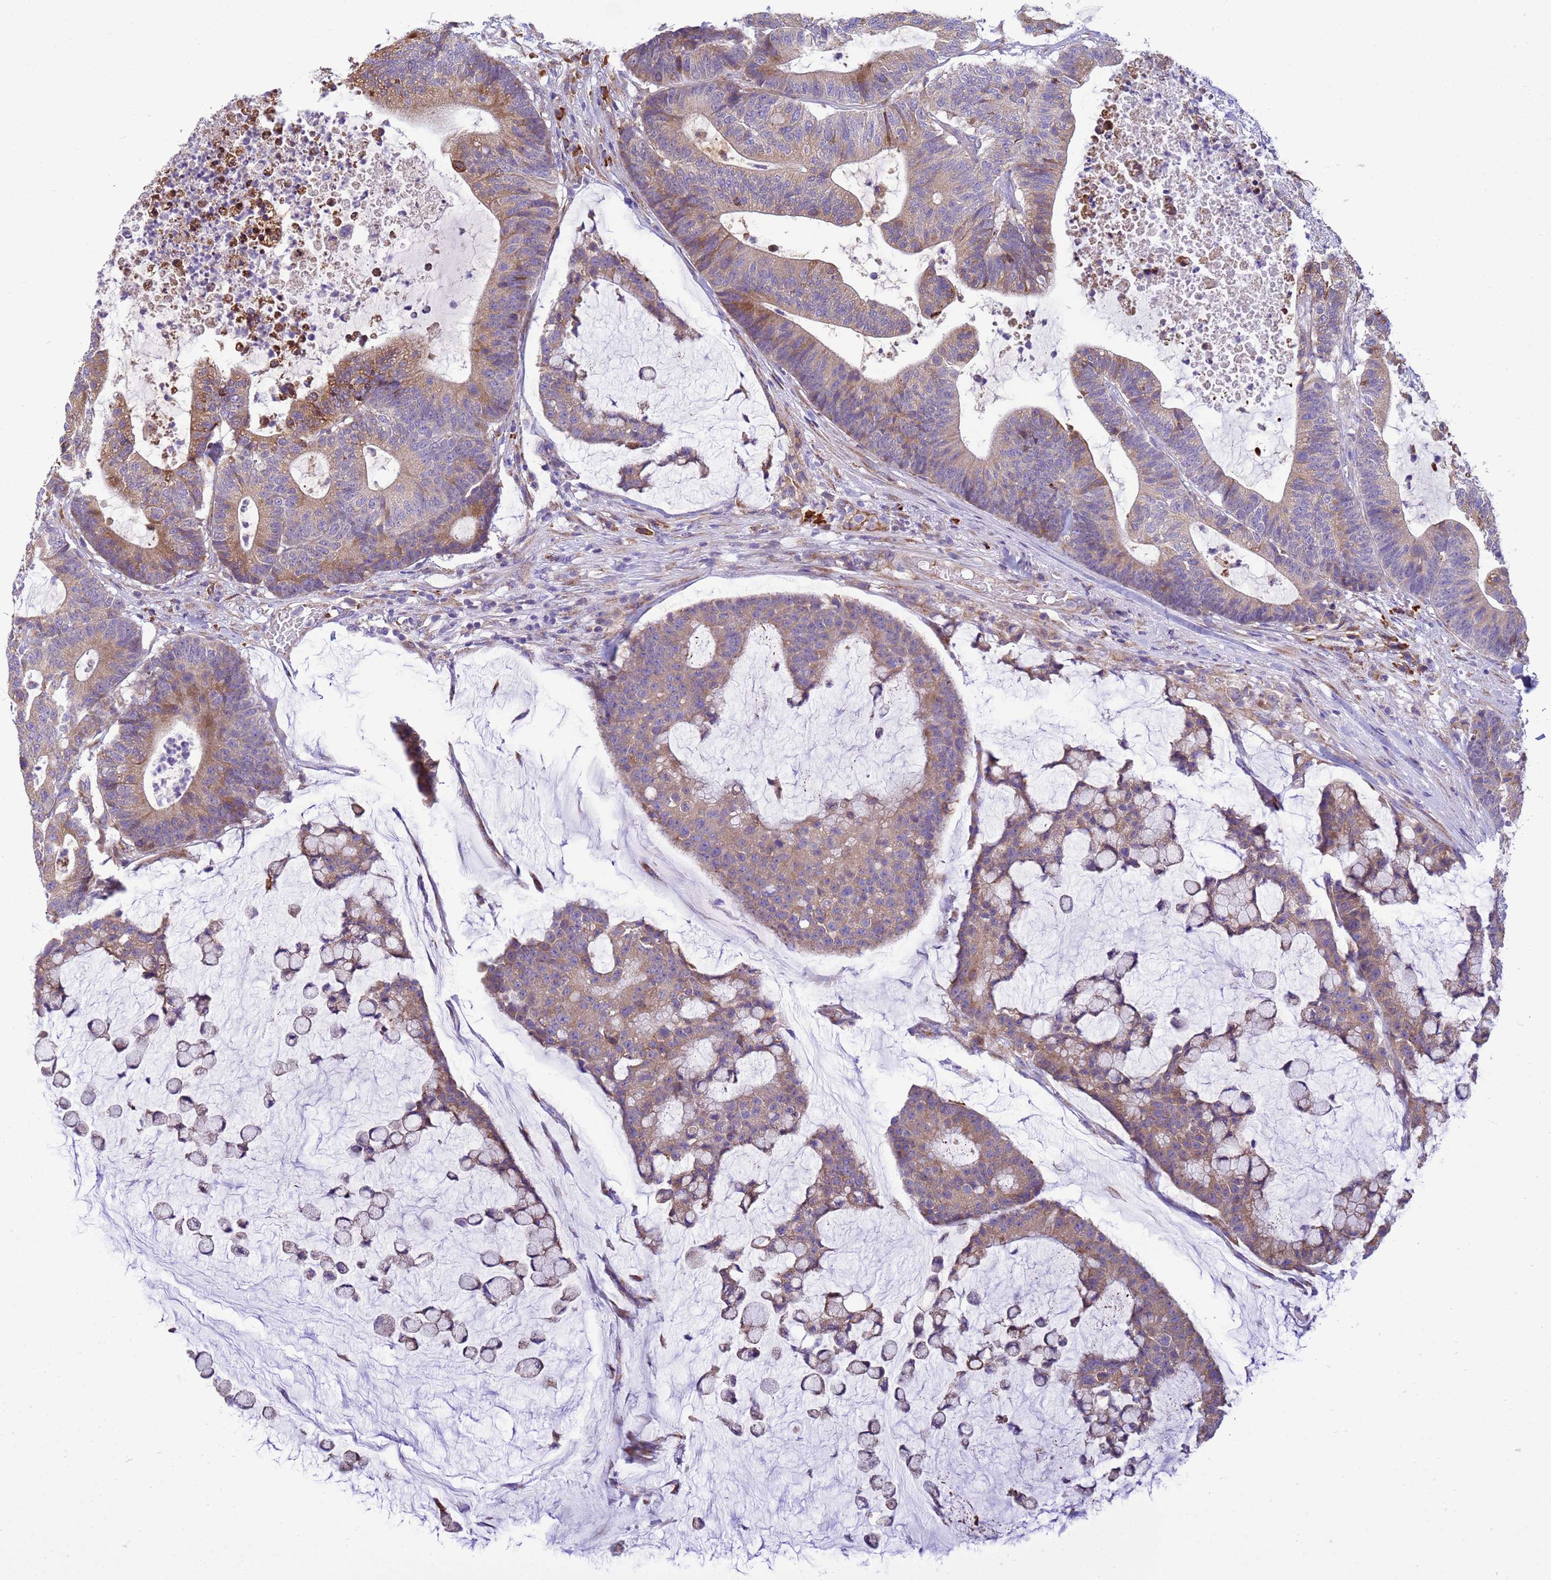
{"staining": {"intensity": "moderate", "quantity": "25%-75%", "location": "cytoplasmic/membranous"}, "tissue": "colorectal cancer", "cell_type": "Tumor cells", "image_type": "cancer", "snomed": [{"axis": "morphology", "description": "Adenocarcinoma, NOS"}, {"axis": "topography", "description": "Colon"}], "caption": "There is medium levels of moderate cytoplasmic/membranous expression in tumor cells of colorectal cancer (adenocarcinoma), as demonstrated by immunohistochemical staining (brown color).", "gene": "THAP5", "patient": {"sex": "female", "age": 84}}